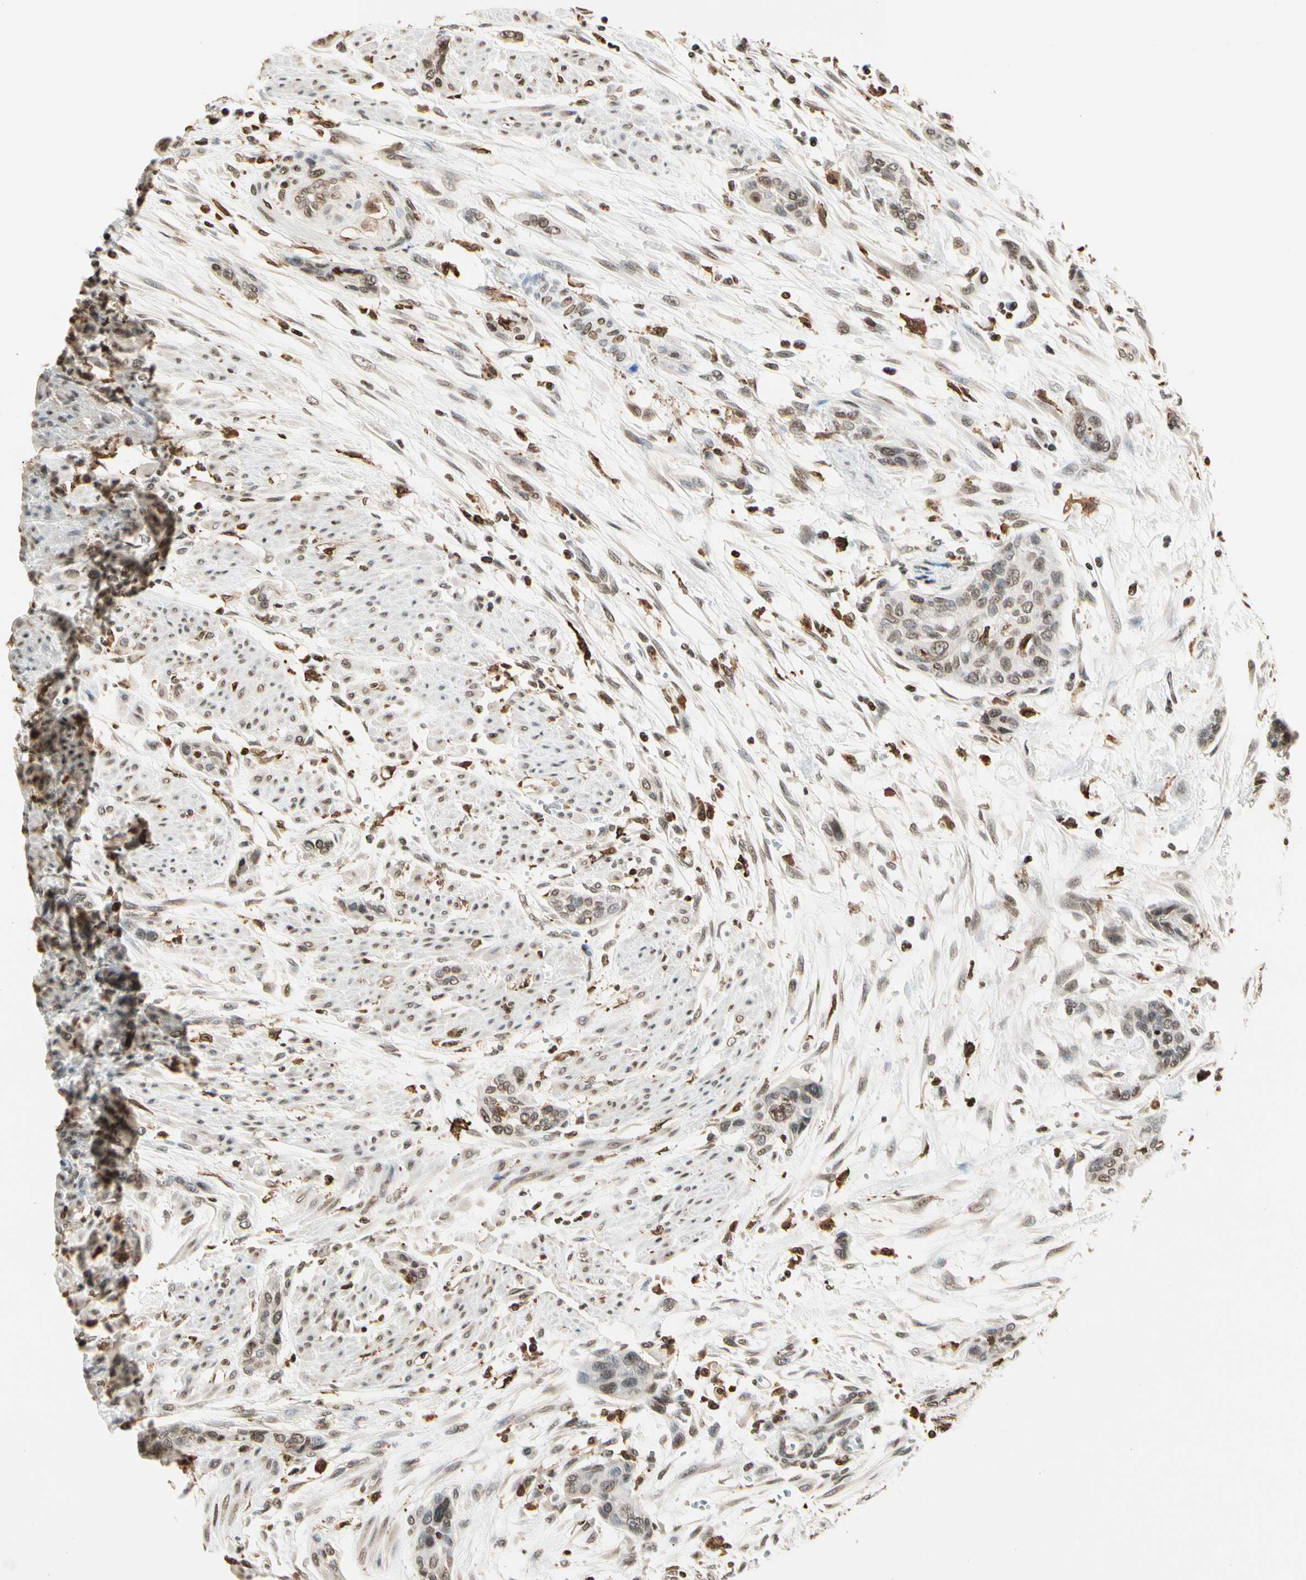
{"staining": {"intensity": "weak", "quantity": ">75%", "location": "nuclear"}, "tissue": "urothelial cancer", "cell_type": "Tumor cells", "image_type": "cancer", "snomed": [{"axis": "morphology", "description": "Urothelial carcinoma, High grade"}, {"axis": "topography", "description": "Urinary bladder"}], "caption": "This is a micrograph of immunohistochemistry staining of high-grade urothelial carcinoma, which shows weak staining in the nuclear of tumor cells.", "gene": "FER", "patient": {"sex": "male", "age": 35}}